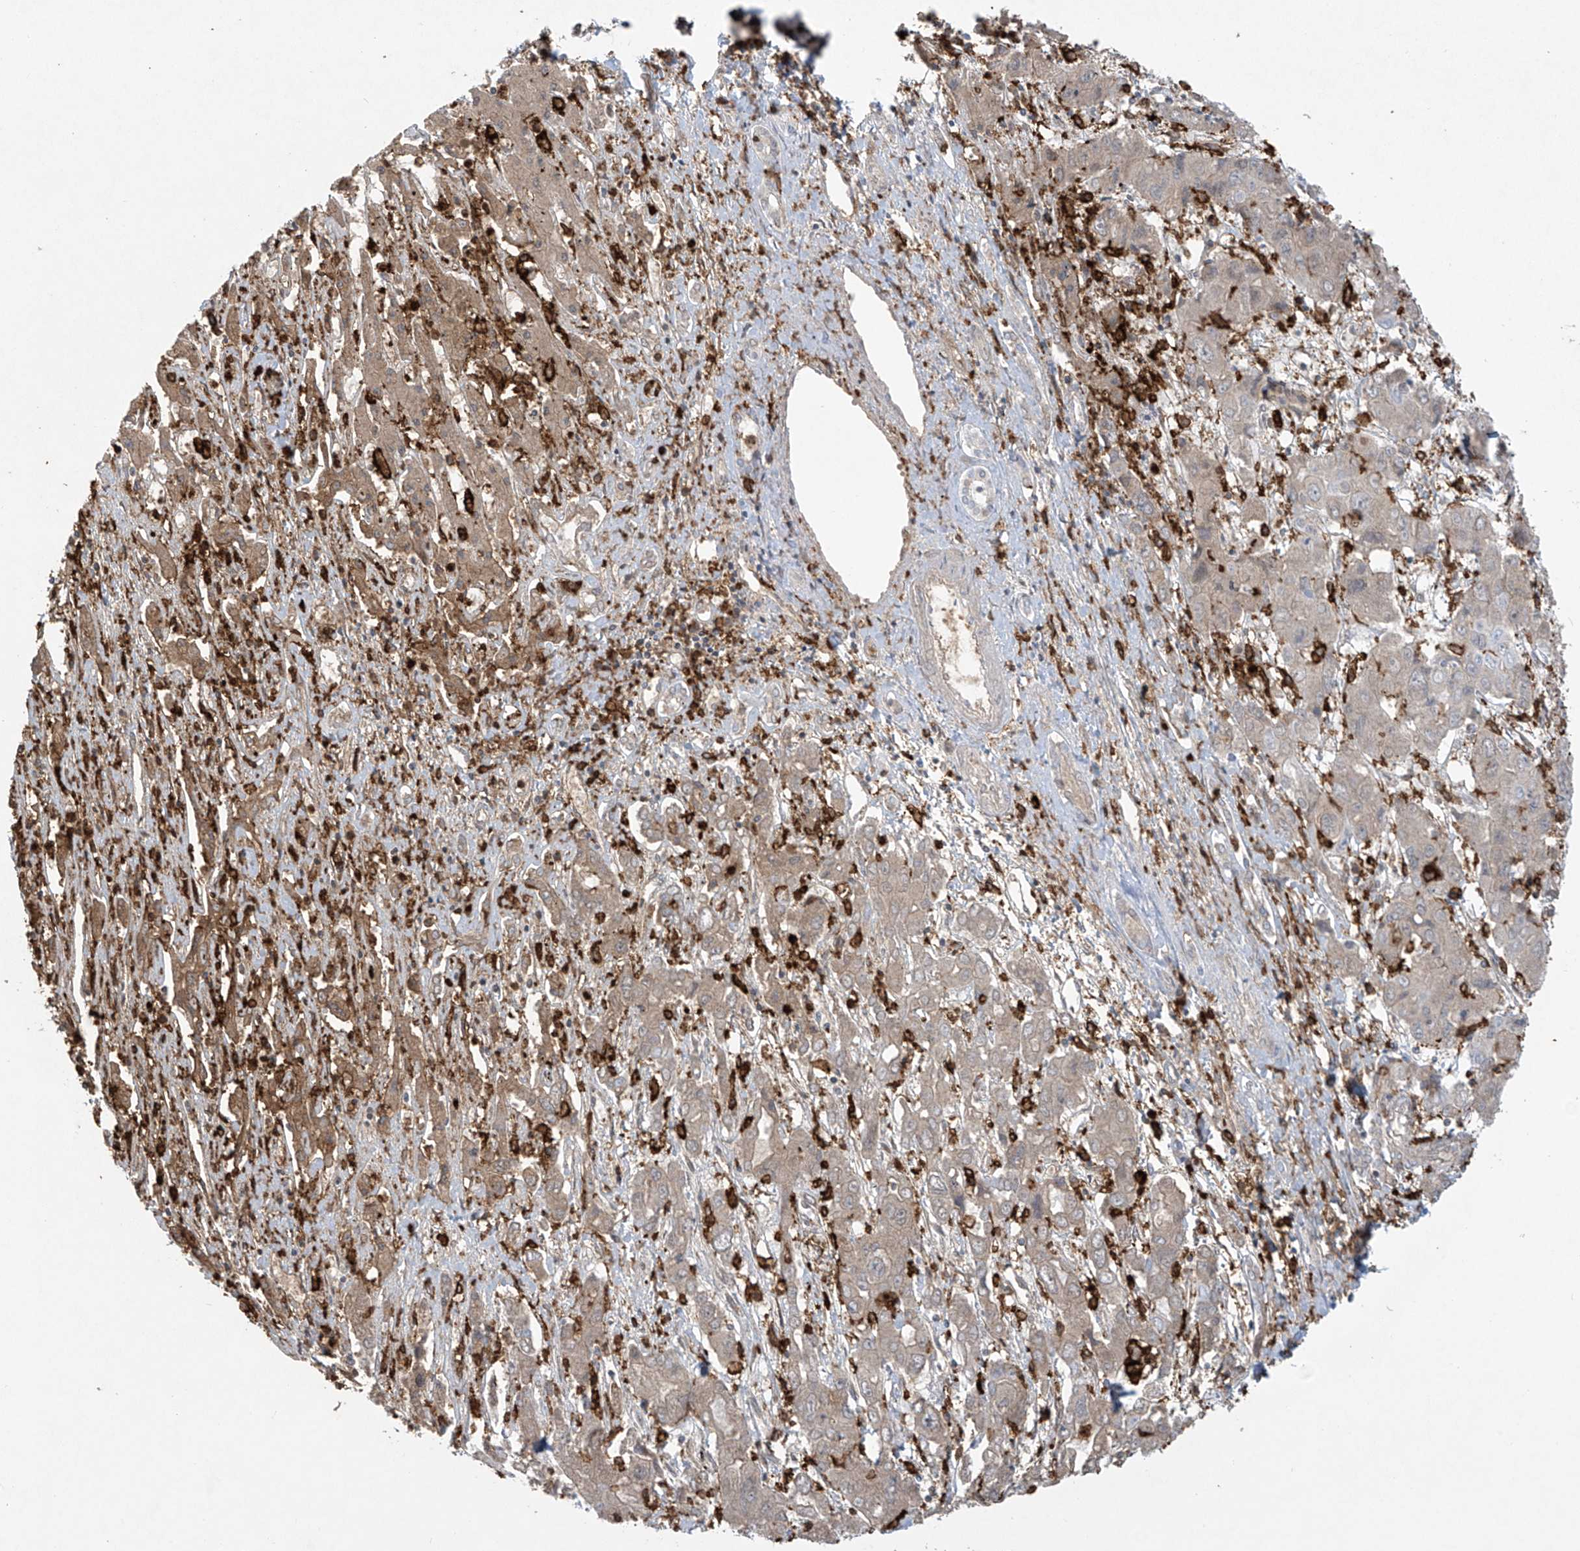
{"staining": {"intensity": "weak", "quantity": ">75%", "location": "cytoplasmic/membranous"}, "tissue": "liver cancer", "cell_type": "Tumor cells", "image_type": "cancer", "snomed": [{"axis": "morphology", "description": "Cholangiocarcinoma"}, {"axis": "topography", "description": "Liver"}], "caption": "Cholangiocarcinoma (liver) stained for a protein (brown) demonstrates weak cytoplasmic/membranous positive positivity in about >75% of tumor cells.", "gene": "FCGR3A", "patient": {"sex": "male", "age": 67}}